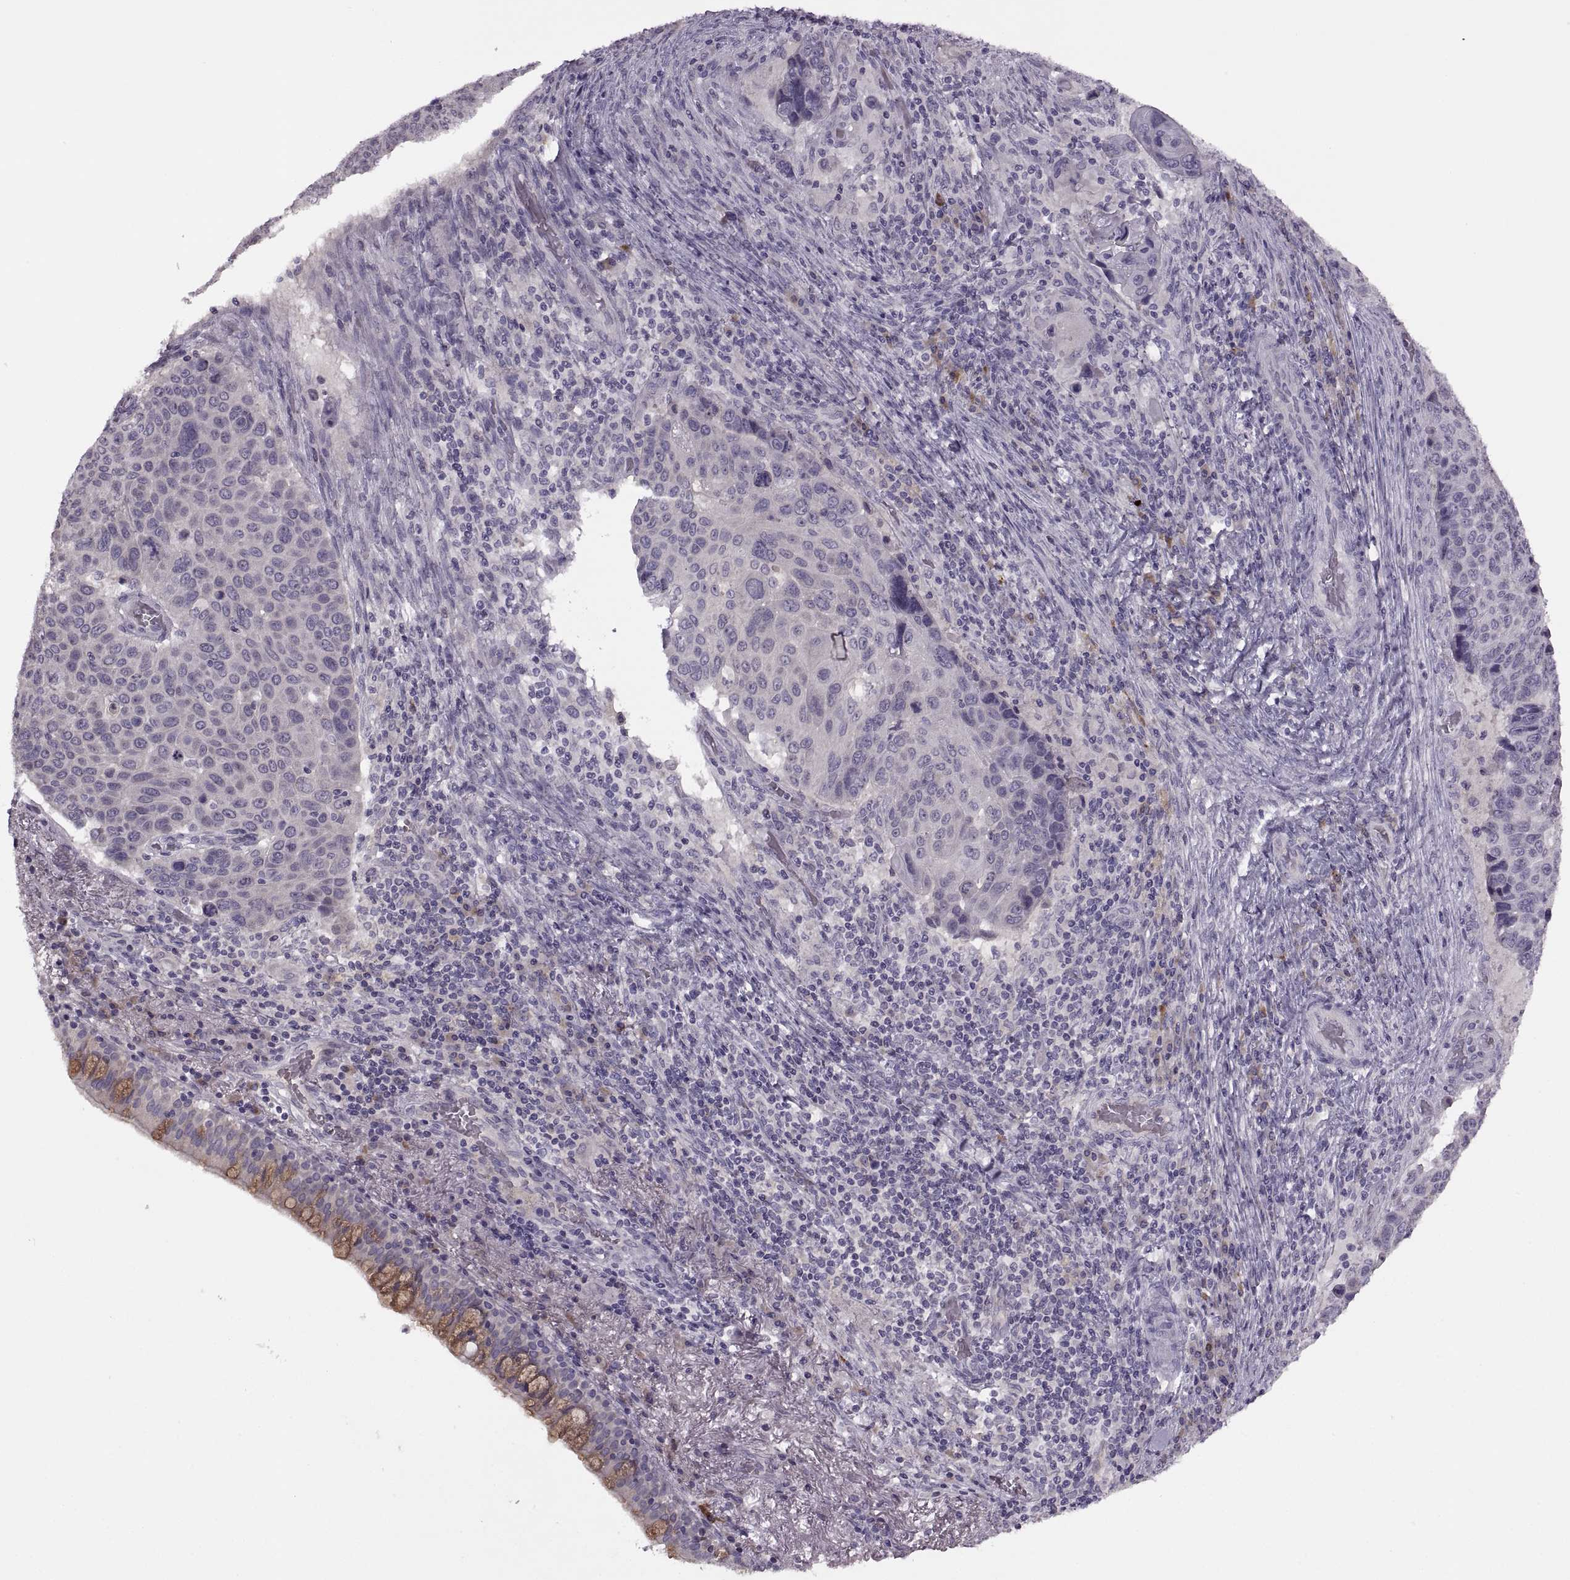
{"staining": {"intensity": "negative", "quantity": "none", "location": "none"}, "tissue": "lung cancer", "cell_type": "Tumor cells", "image_type": "cancer", "snomed": [{"axis": "morphology", "description": "Squamous cell carcinoma, NOS"}, {"axis": "topography", "description": "Lung"}], "caption": "This is a image of immunohistochemistry staining of lung cancer (squamous cell carcinoma), which shows no positivity in tumor cells. The staining was performed using DAB (3,3'-diaminobenzidine) to visualize the protein expression in brown, while the nuclei were stained in blue with hematoxylin (Magnification: 20x).", "gene": "H2AP", "patient": {"sex": "male", "age": 68}}